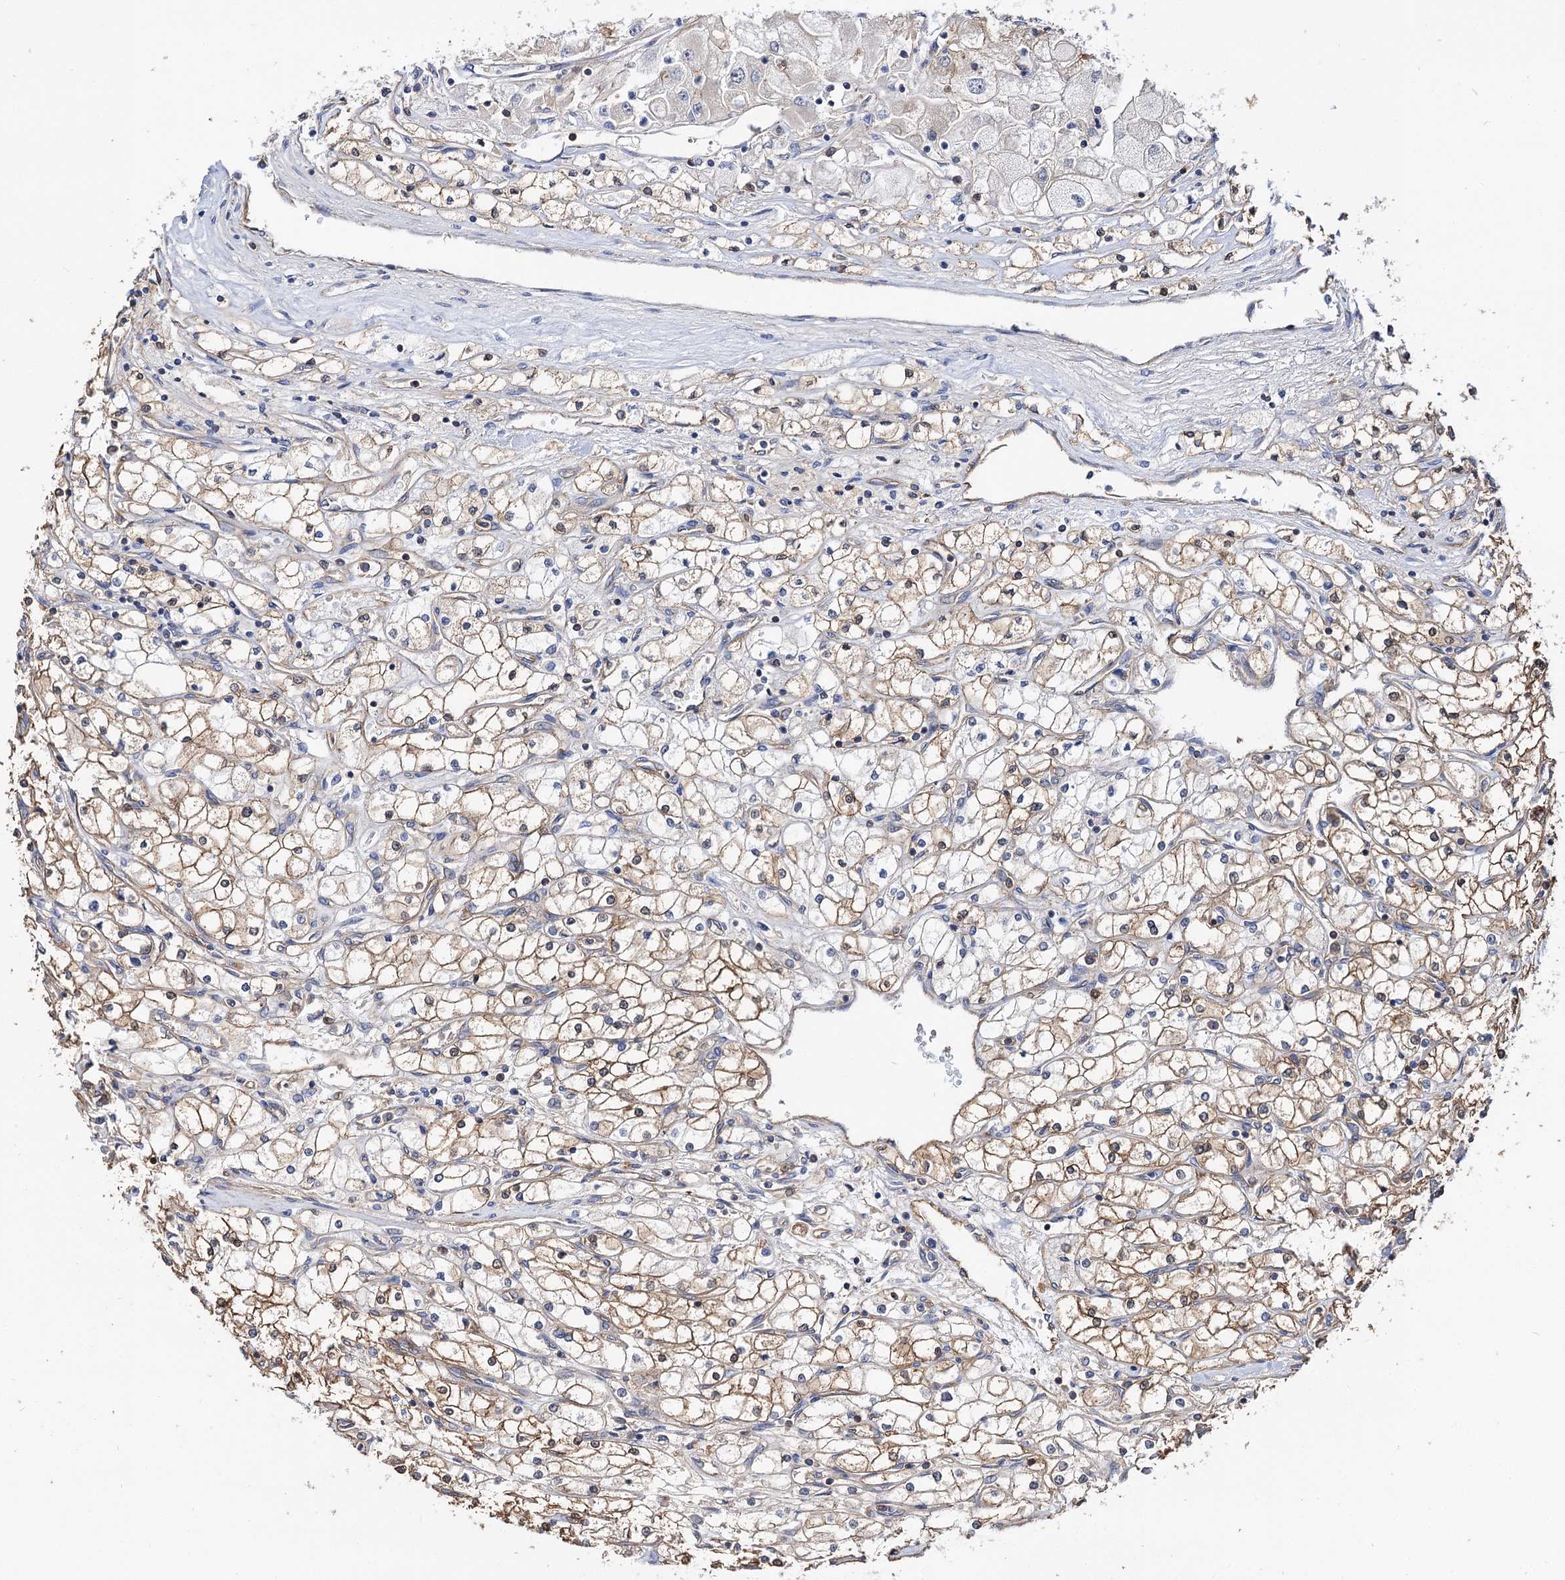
{"staining": {"intensity": "moderate", "quantity": "25%-75%", "location": "cytoplasmic/membranous"}, "tissue": "renal cancer", "cell_type": "Tumor cells", "image_type": "cancer", "snomed": [{"axis": "morphology", "description": "Adenocarcinoma, NOS"}, {"axis": "topography", "description": "Kidney"}], "caption": "Immunohistochemistry (IHC) of renal cancer (adenocarcinoma) displays medium levels of moderate cytoplasmic/membranous positivity in approximately 25%-75% of tumor cells.", "gene": "IDI1", "patient": {"sex": "male", "age": 80}}